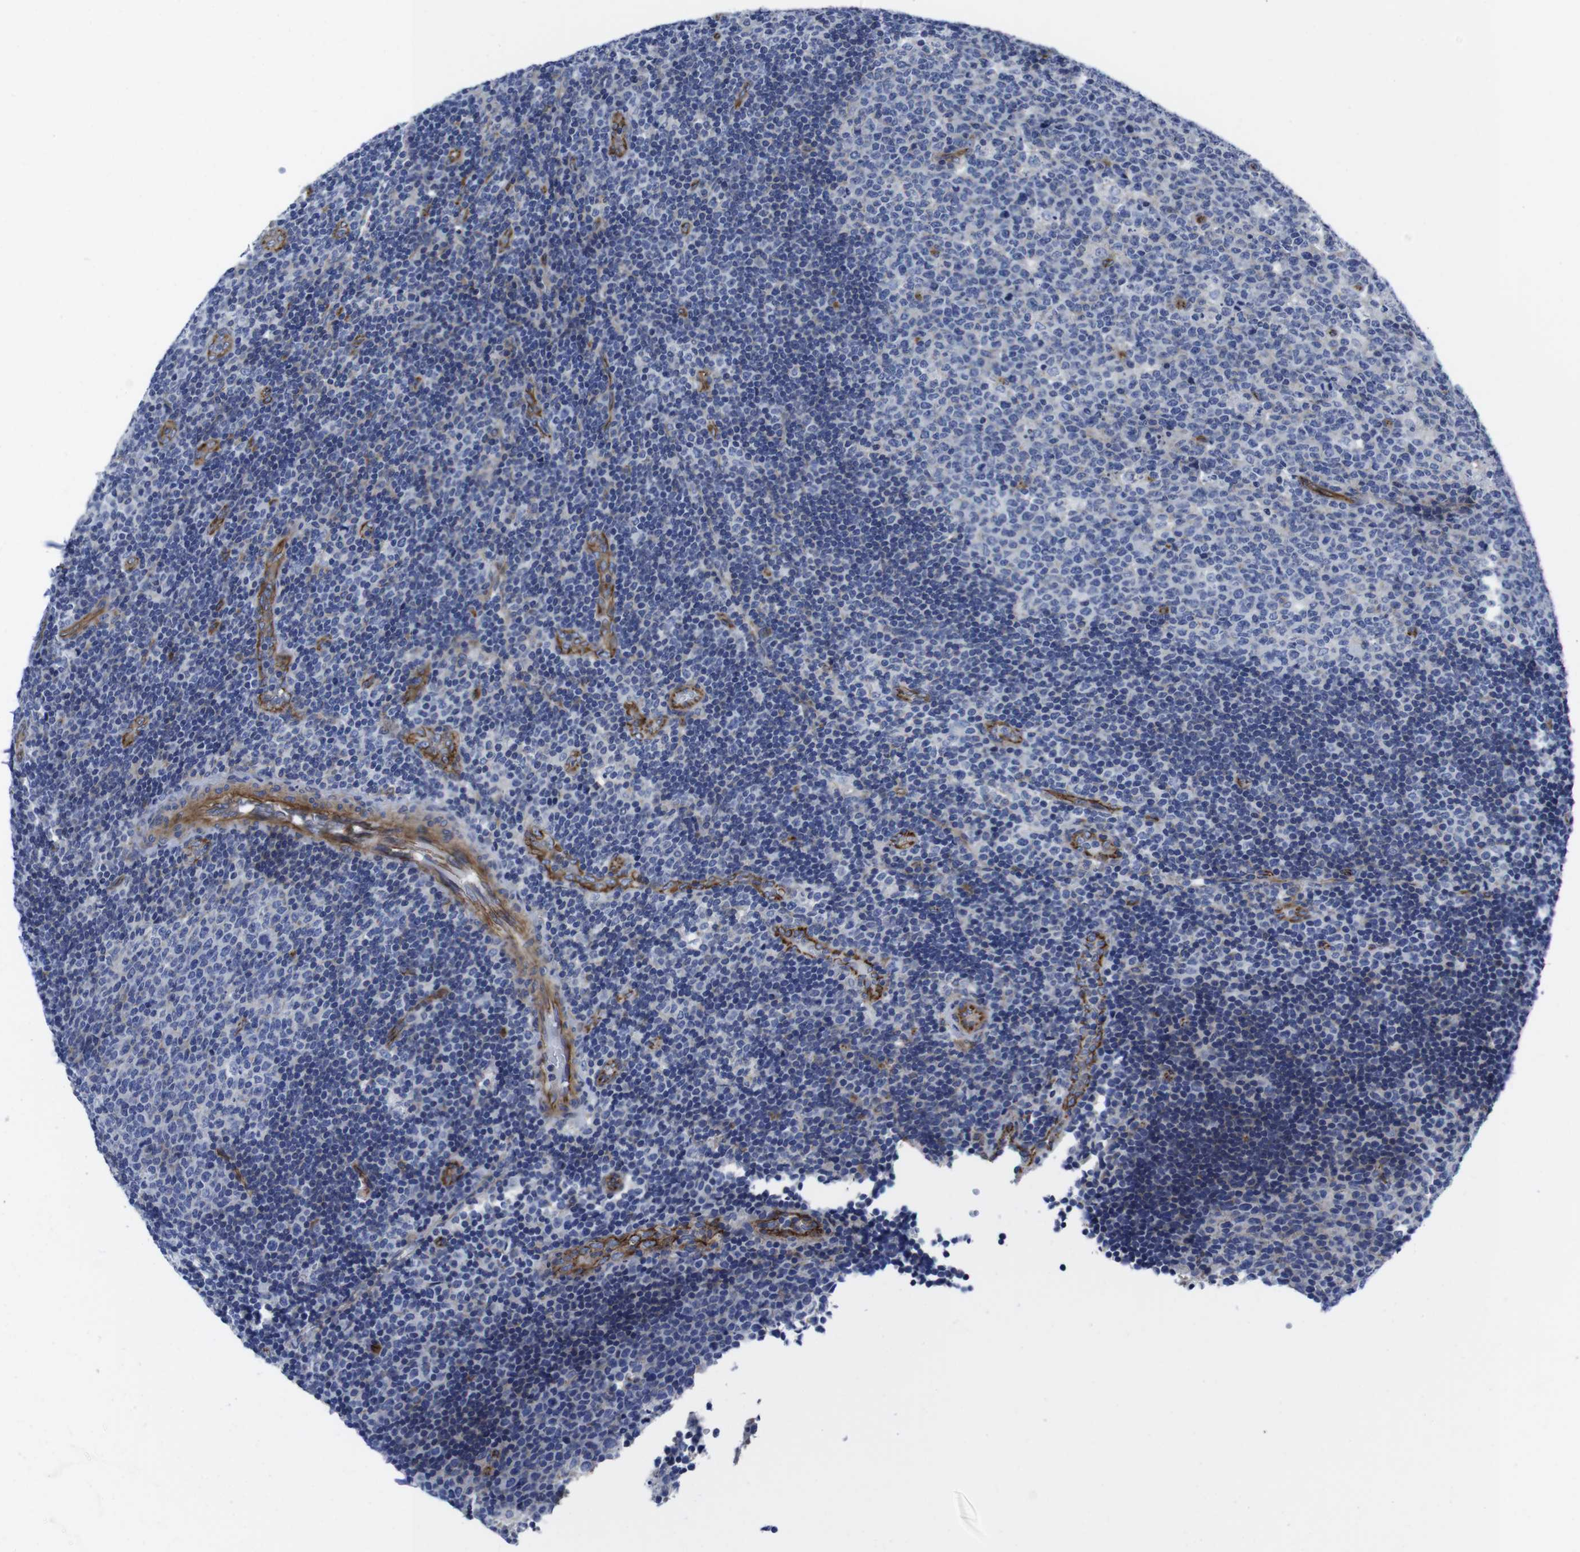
{"staining": {"intensity": "negative", "quantity": "none", "location": "none"}, "tissue": "lymph node", "cell_type": "Germinal center cells", "image_type": "normal", "snomed": [{"axis": "morphology", "description": "Normal tissue, NOS"}, {"axis": "topography", "description": "Lymph node"}, {"axis": "topography", "description": "Salivary gland"}], "caption": "The image demonstrates no staining of germinal center cells in normal lymph node. The staining was performed using DAB to visualize the protein expression in brown, while the nuclei were stained in blue with hematoxylin (Magnification: 20x).", "gene": "NUMB", "patient": {"sex": "male", "age": 8}}